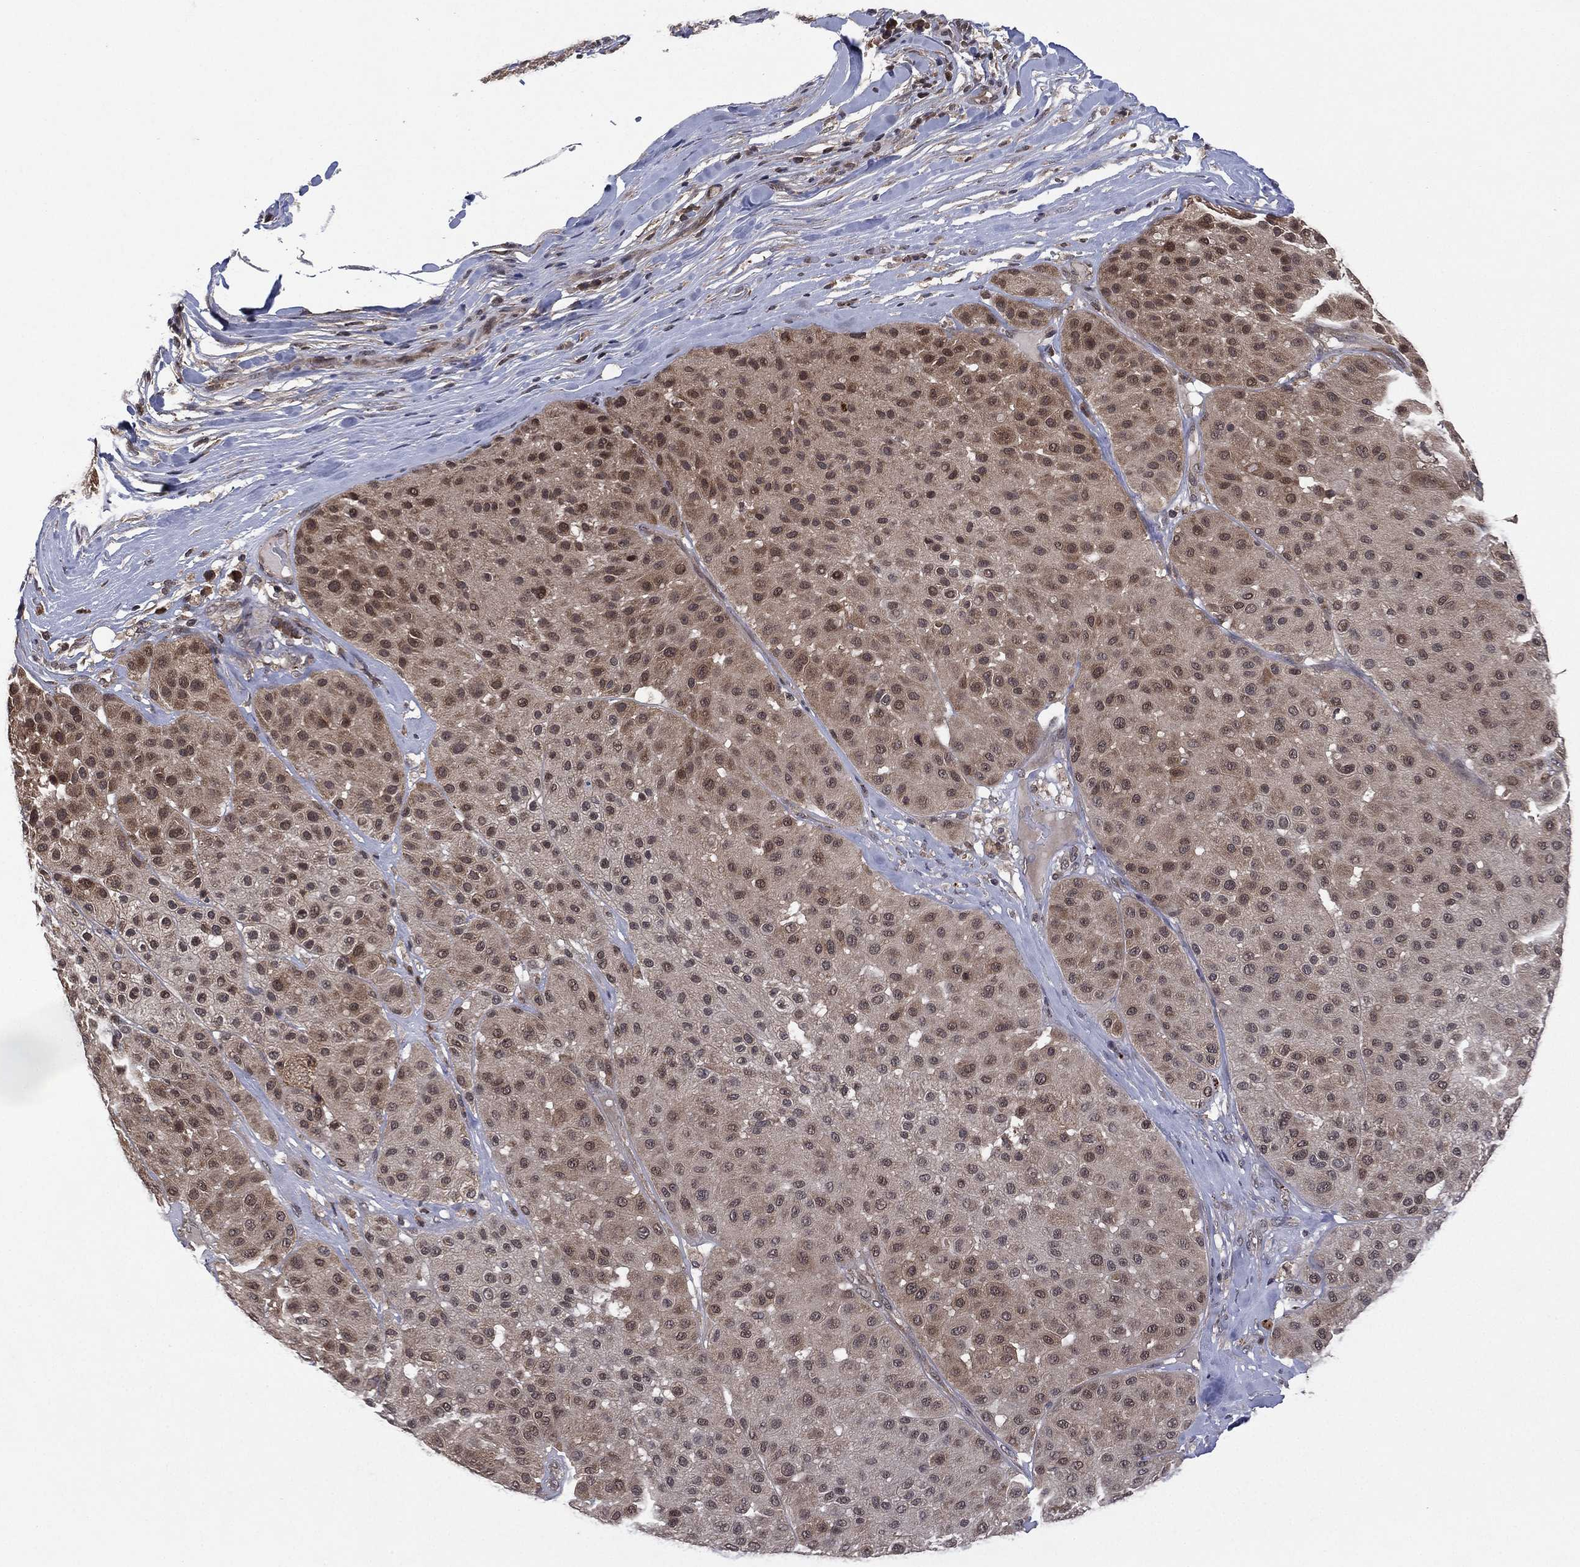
{"staining": {"intensity": "weak", "quantity": "<25%", "location": "cytoplasmic/membranous,nuclear"}, "tissue": "melanoma", "cell_type": "Tumor cells", "image_type": "cancer", "snomed": [{"axis": "morphology", "description": "Malignant melanoma, Metastatic site"}, {"axis": "topography", "description": "Smooth muscle"}], "caption": "There is no significant expression in tumor cells of melanoma.", "gene": "ATG4B", "patient": {"sex": "male", "age": 41}}